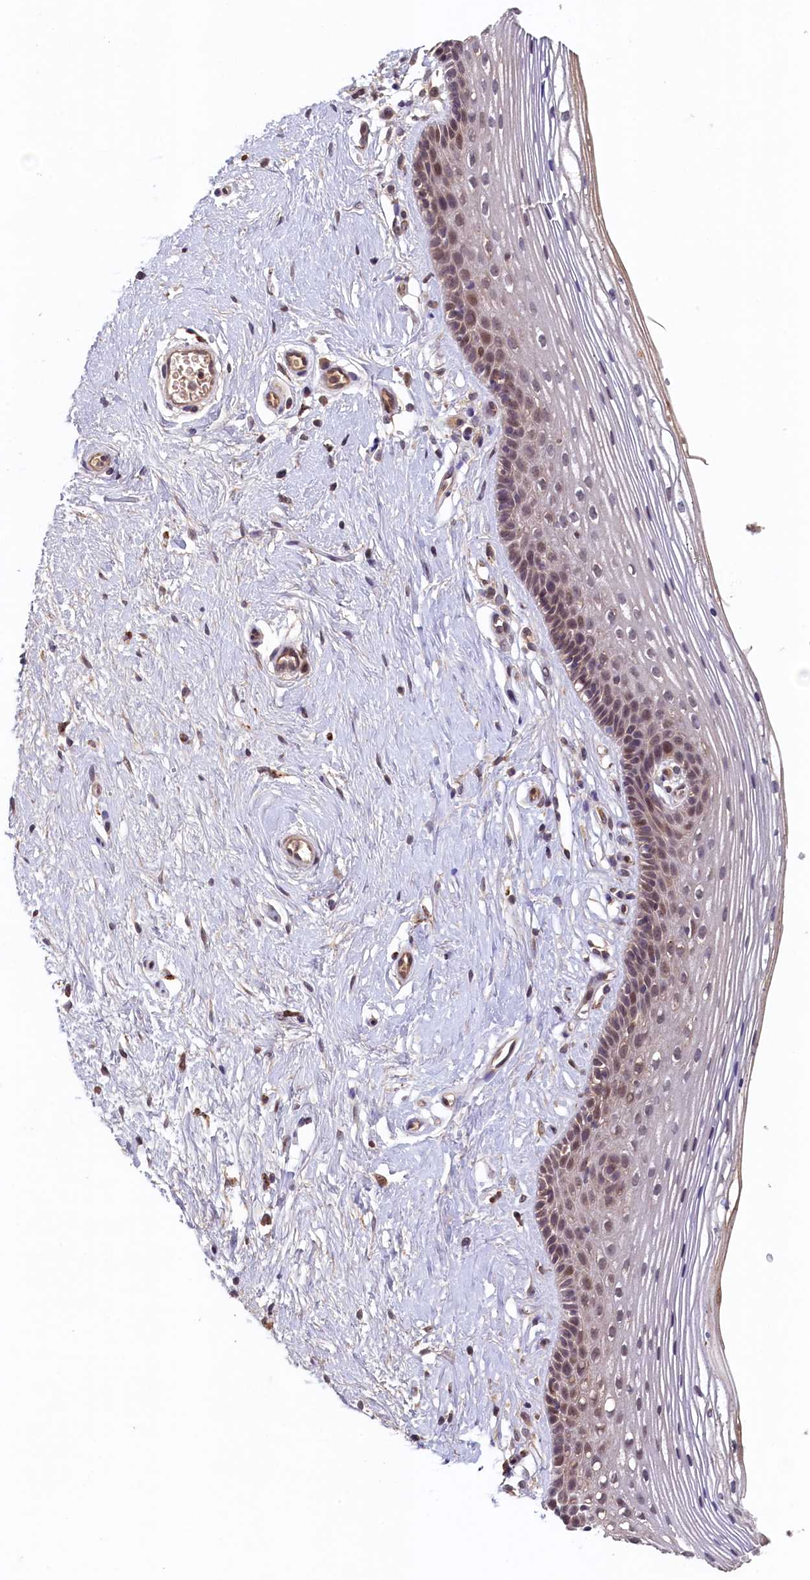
{"staining": {"intensity": "moderate", "quantity": "<25%", "location": "cytoplasmic/membranous,nuclear"}, "tissue": "vagina", "cell_type": "Squamous epithelial cells", "image_type": "normal", "snomed": [{"axis": "morphology", "description": "Normal tissue, NOS"}, {"axis": "topography", "description": "Vagina"}], "caption": "Immunohistochemical staining of normal vagina displays moderate cytoplasmic/membranous,nuclear protein positivity in about <25% of squamous epithelial cells. Using DAB (brown) and hematoxylin (blue) stains, captured at high magnification using brightfield microscopy.", "gene": "NUBP2", "patient": {"sex": "female", "age": 46}}